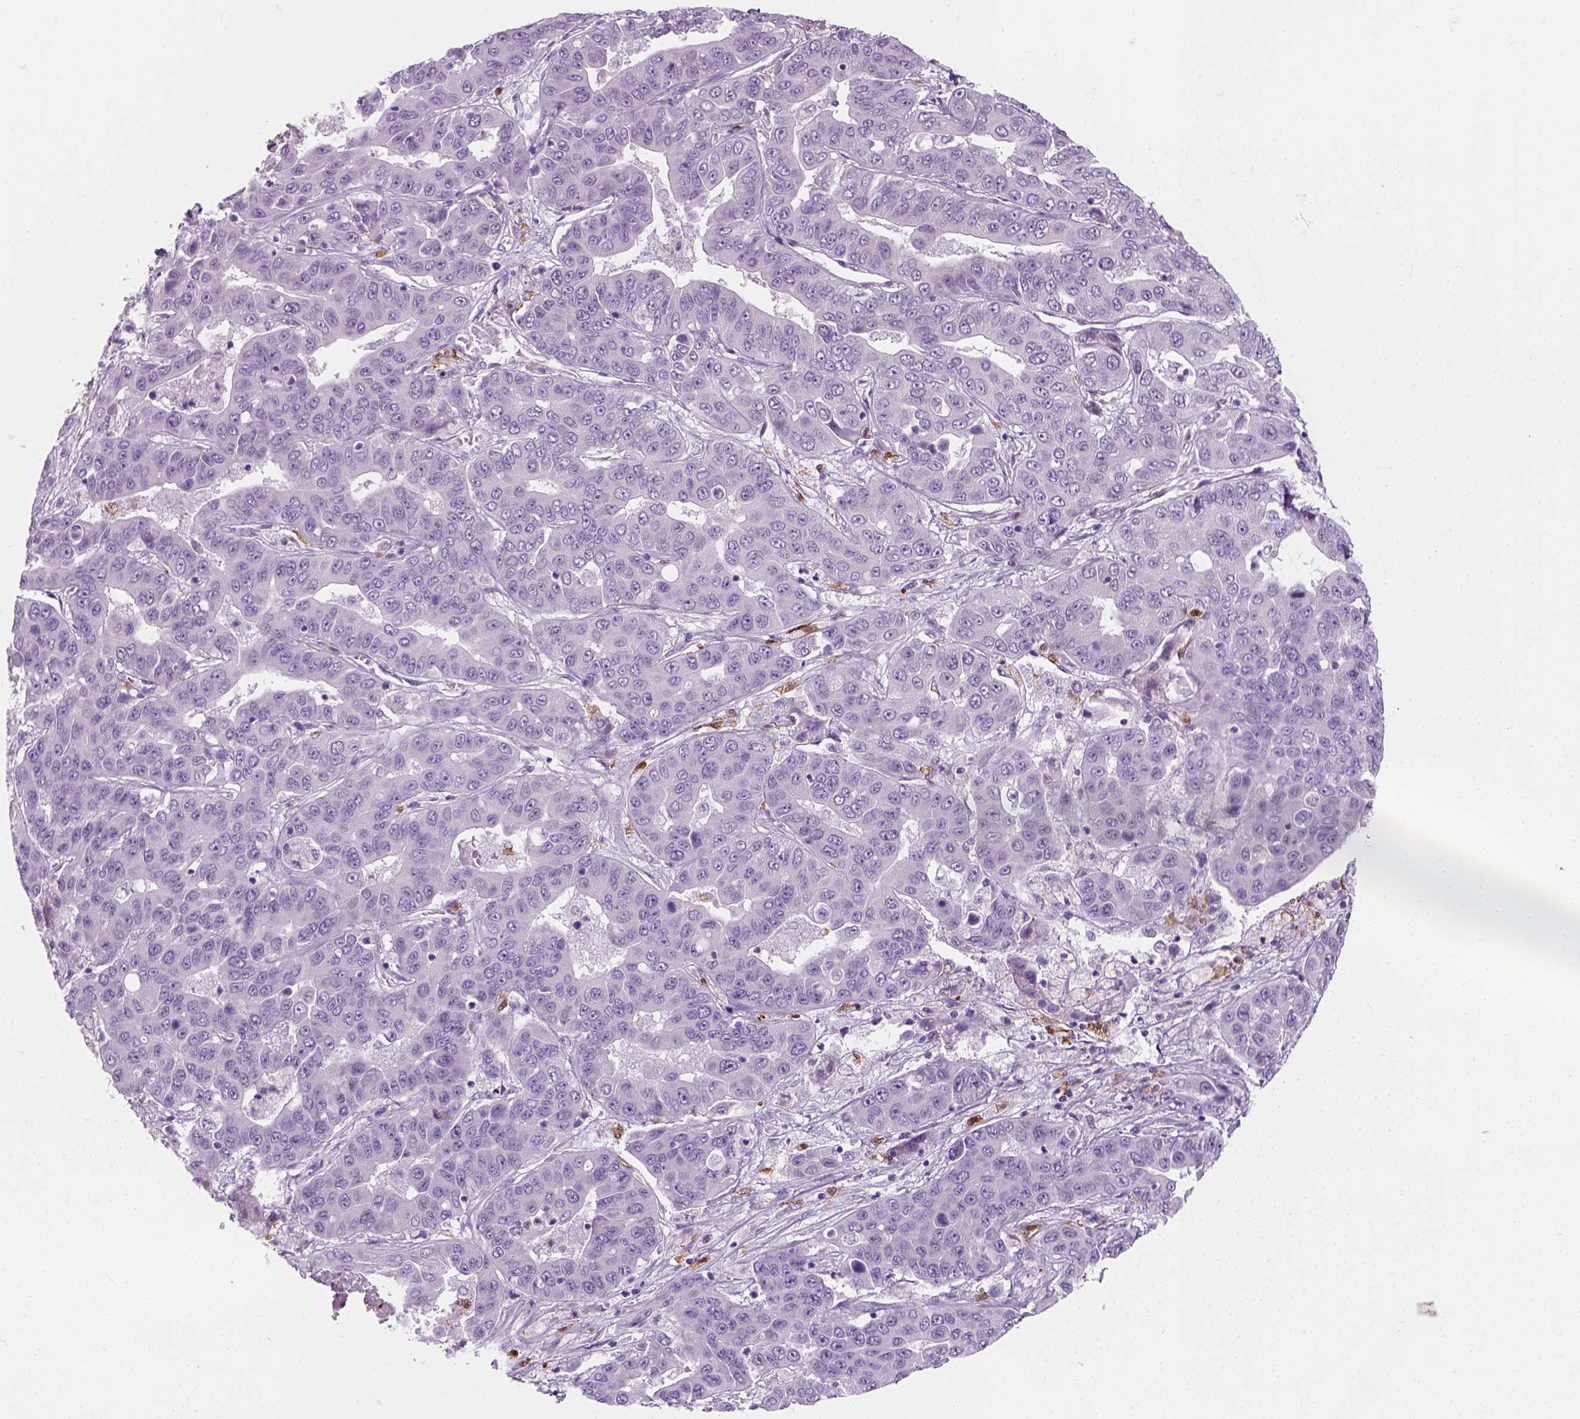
{"staining": {"intensity": "negative", "quantity": "none", "location": "none"}, "tissue": "liver cancer", "cell_type": "Tumor cells", "image_type": "cancer", "snomed": [{"axis": "morphology", "description": "Cholangiocarcinoma"}, {"axis": "topography", "description": "Liver"}], "caption": "A high-resolution histopathology image shows immunohistochemistry (IHC) staining of liver cancer (cholangiocarcinoma), which demonstrates no significant expression in tumor cells.", "gene": "IL4", "patient": {"sex": "female", "age": 52}}